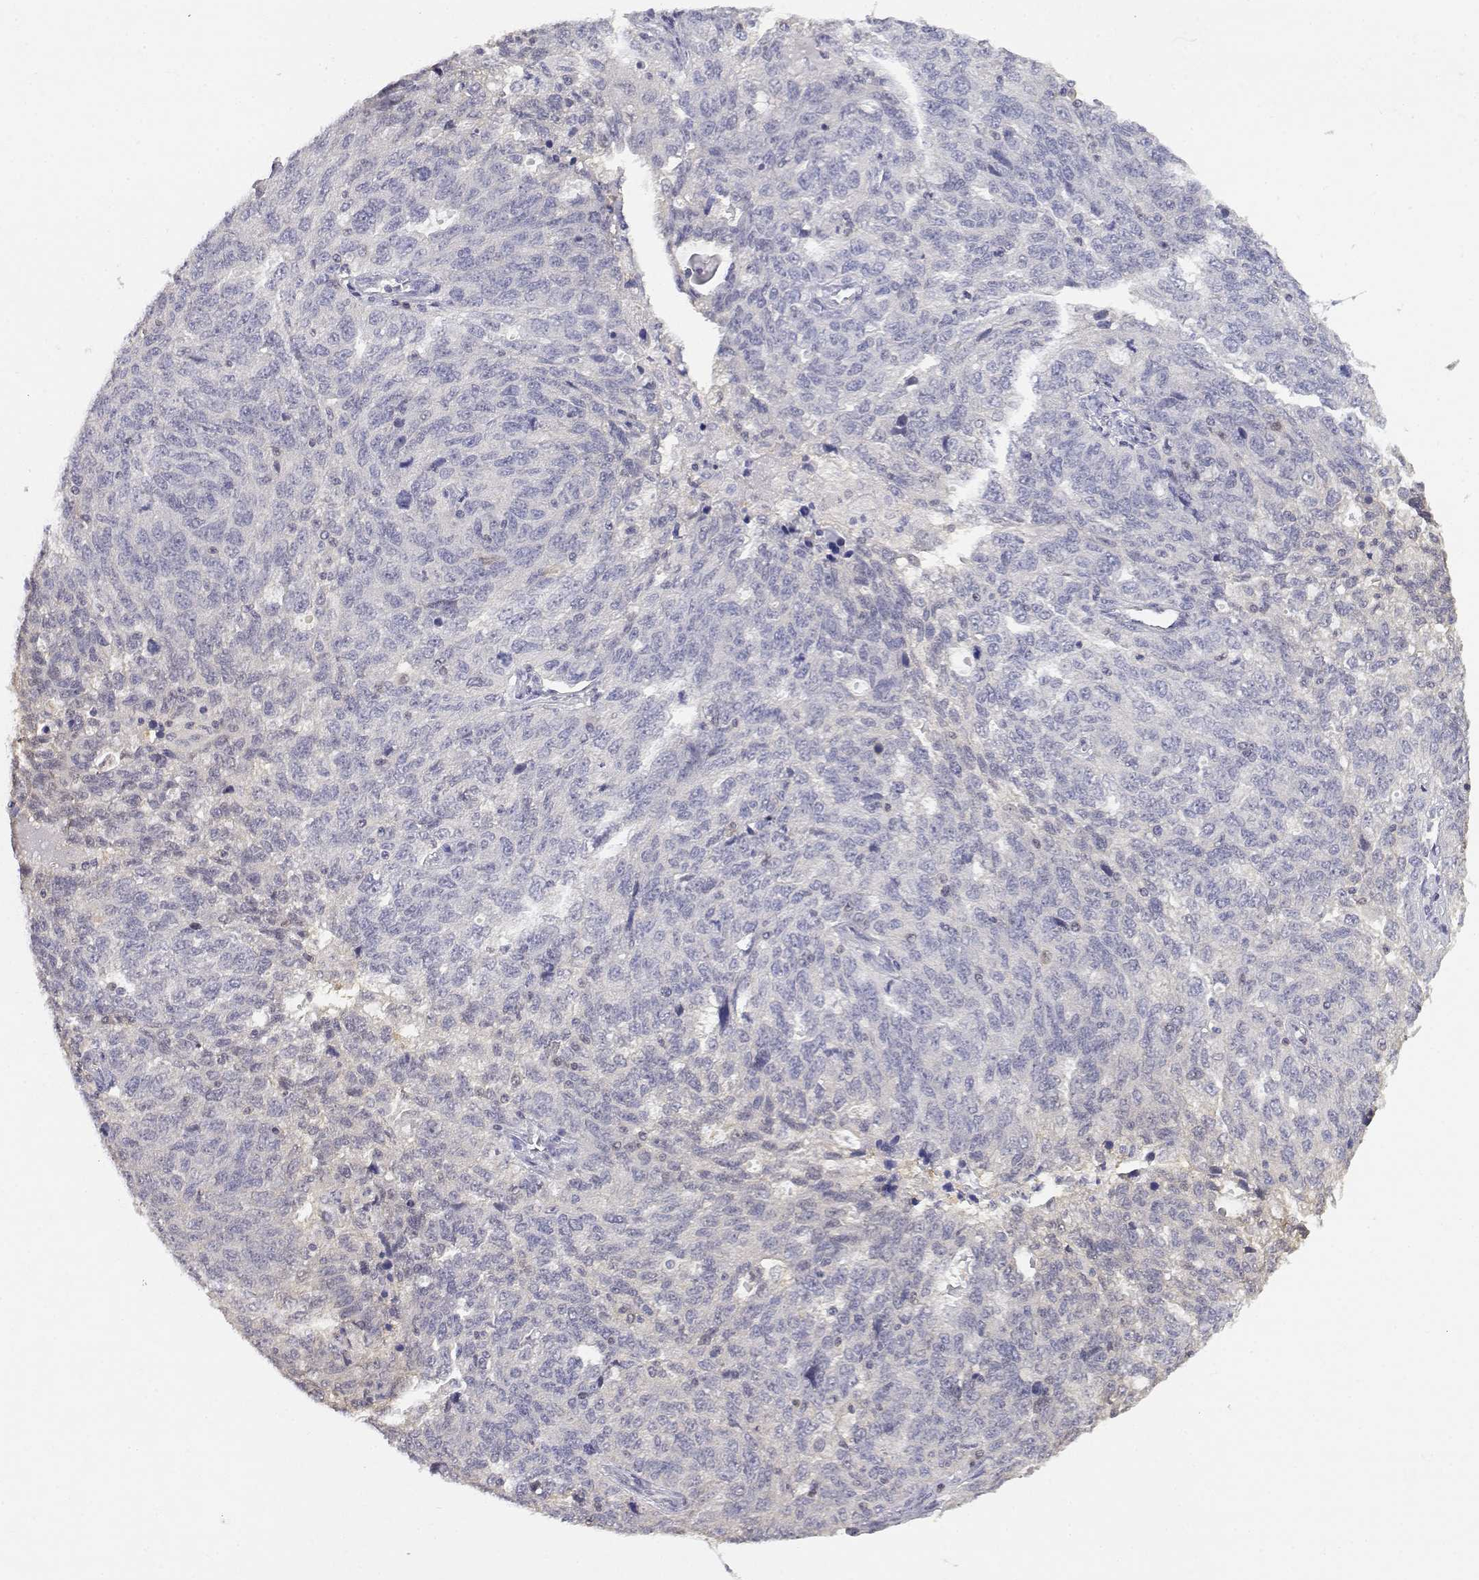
{"staining": {"intensity": "negative", "quantity": "none", "location": "none"}, "tissue": "ovarian cancer", "cell_type": "Tumor cells", "image_type": "cancer", "snomed": [{"axis": "morphology", "description": "Cystadenocarcinoma, serous, NOS"}, {"axis": "topography", "description": "Ovary"}], "caption": "A high-resolution image shows immunohistochemistry staining of ovarian cancer, which shows no significant positivity in tumor cells.", "gene": "ADA", "patient": {"sex": "female", "age": 71}}